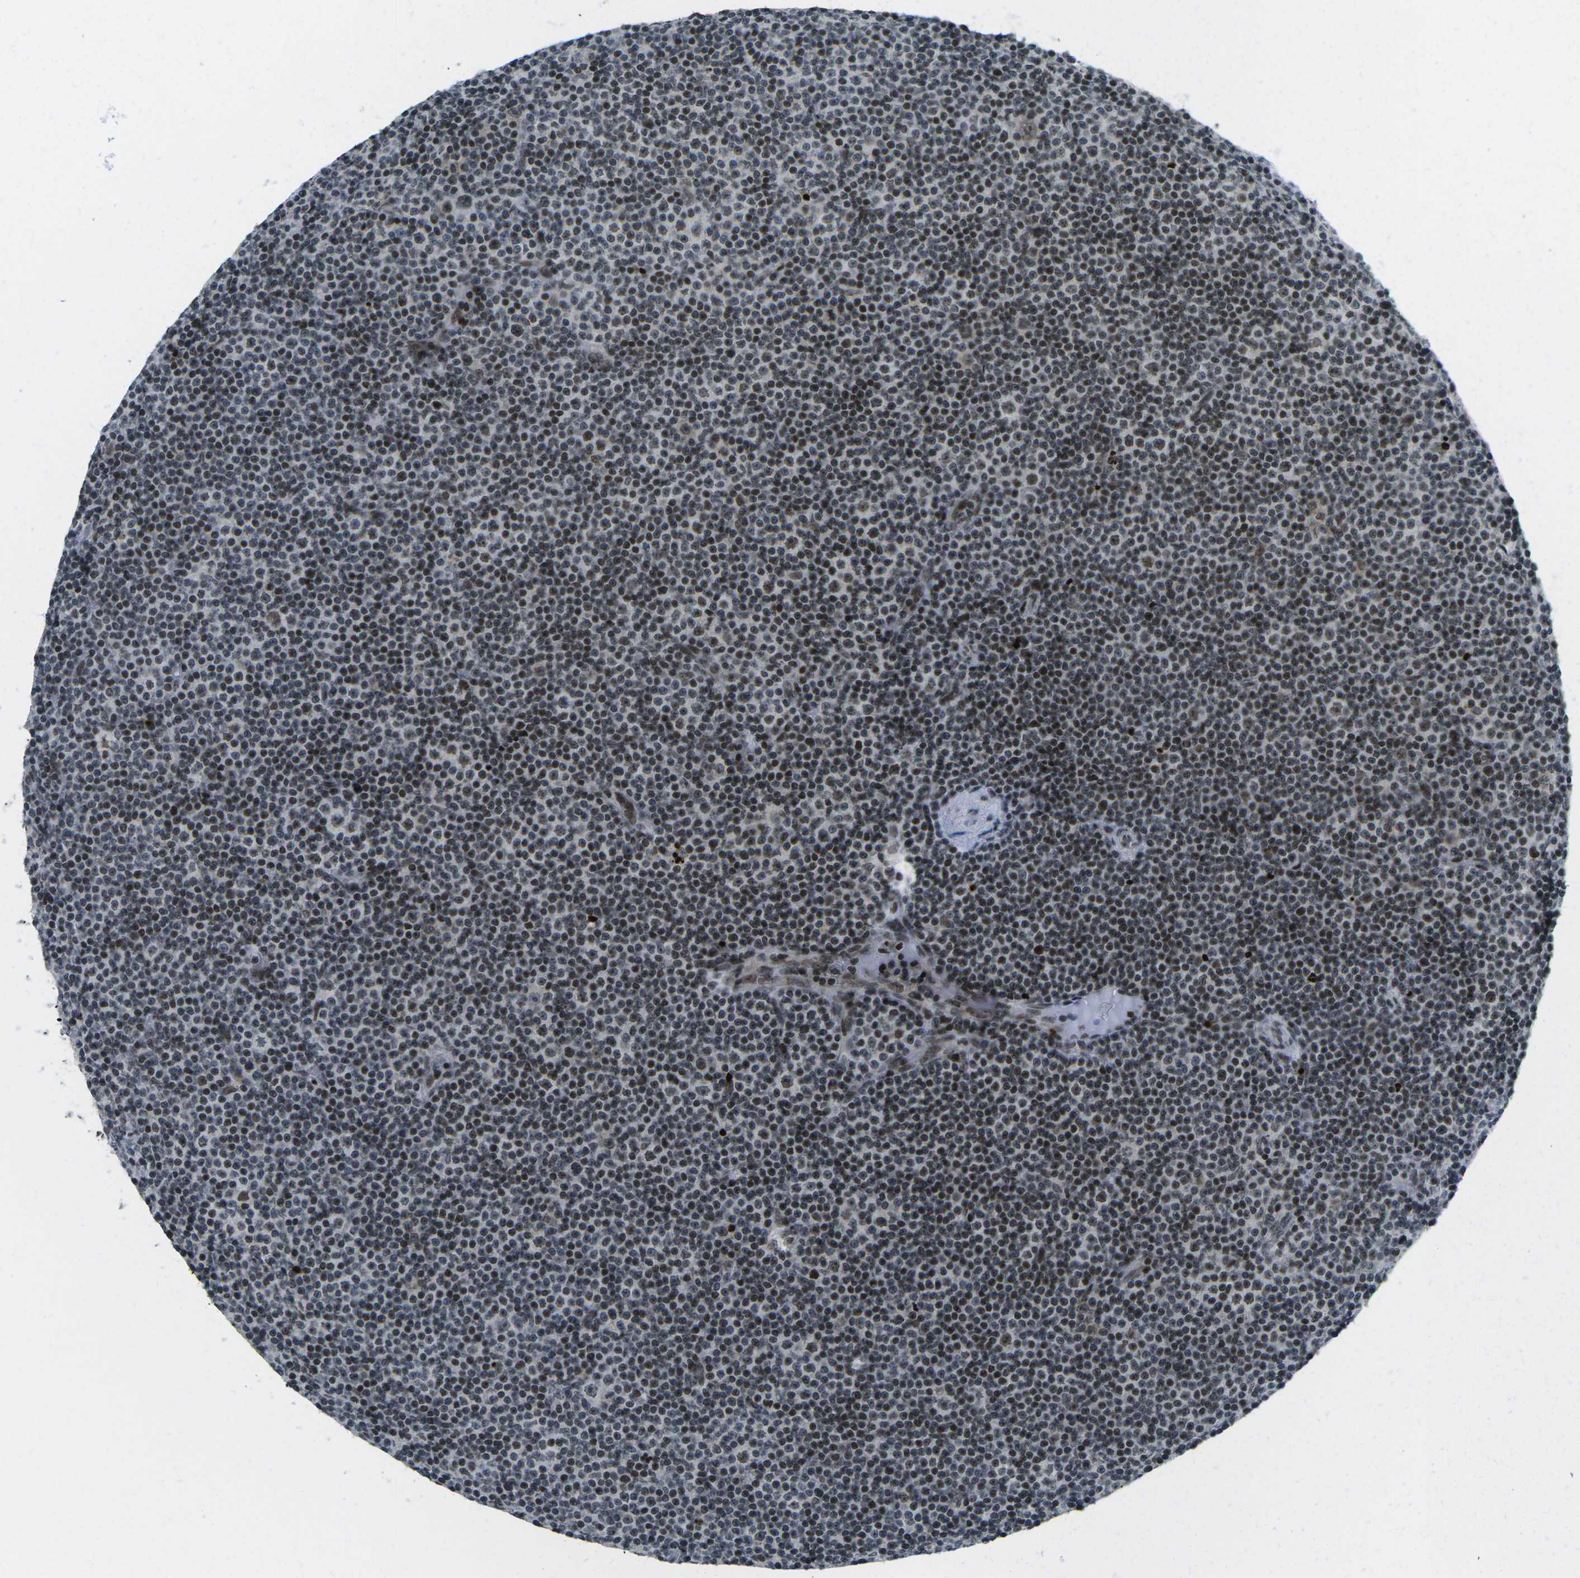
{"staining": {"intensity": "moderate", "quantity": ">75%", "location": "nuclear"}, "tissue": "lymphoma", "cell_type": "Tumor cells", "image_type": "cancer", "snomed": [{"axis": "morphology", "description": "Malignant lymphoma, non-Hodgkin's type, Low grade"}, {"axis": "topography", "description": "Lymph node"}], "caption": "This micrograph reveals immunohistochemistry (IHC) staining of lymphoma, with medium moderate nuclear positivity in approximately >75% of tumor cells.", "gene": "EME1", "patient": {"sex": "female", "age": 67}}